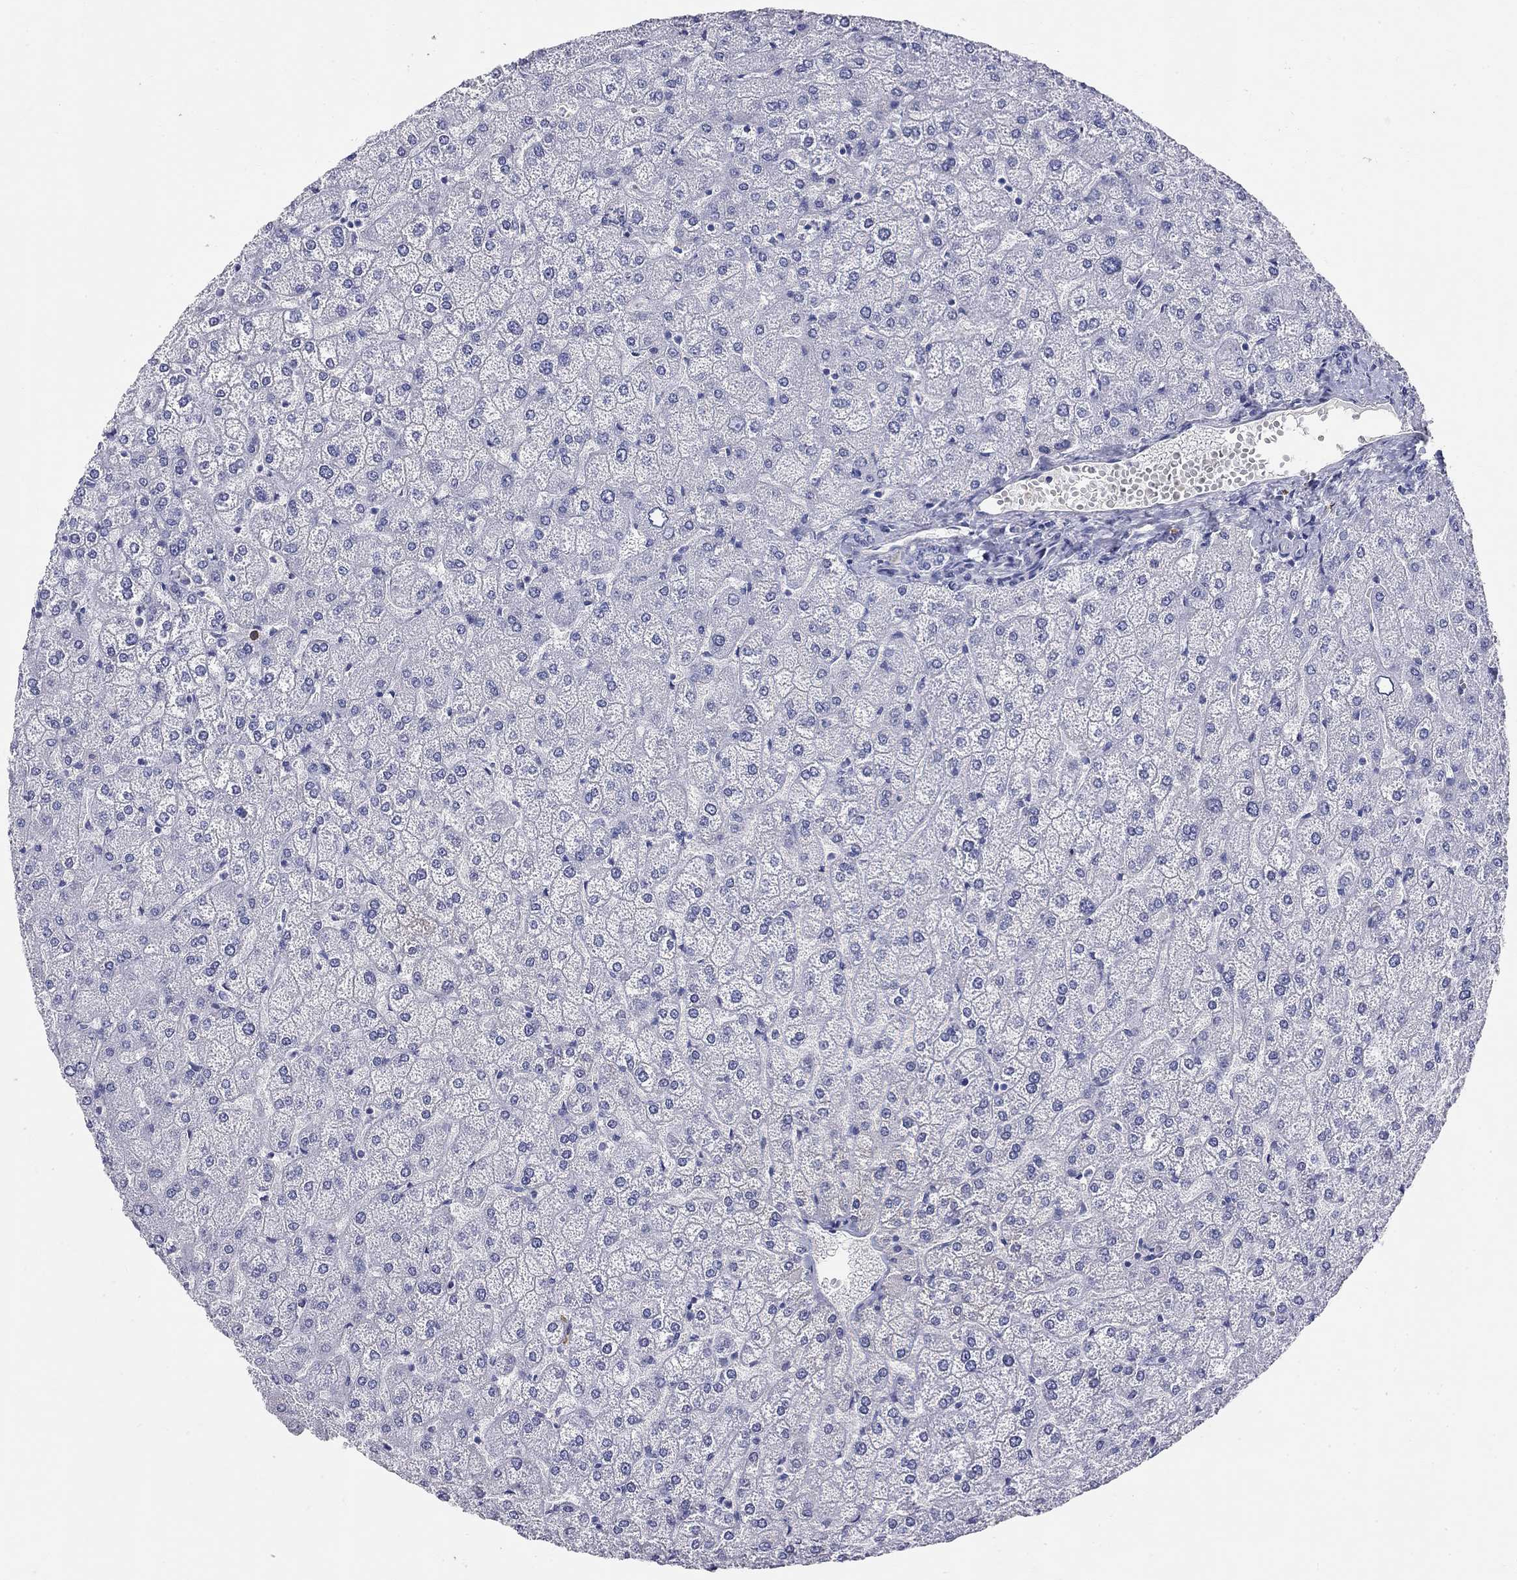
{"staining": {"intensity": "negative", "quantity": "none", "location": "none"}, "tissue": "liver", "cell_type": "Cholangiocytes", "image_type": "normal", "snomed": [{"axis": "morphology", "description": "Normal tissue, NOS"}, {"axis": "topography", "description": "Liver"}], "caption": "The histopathology image shows no staining of cholangiocytes in benign liver.", "gene": "PHOX2B", "patient": {"sex": "female", "age": 32}}